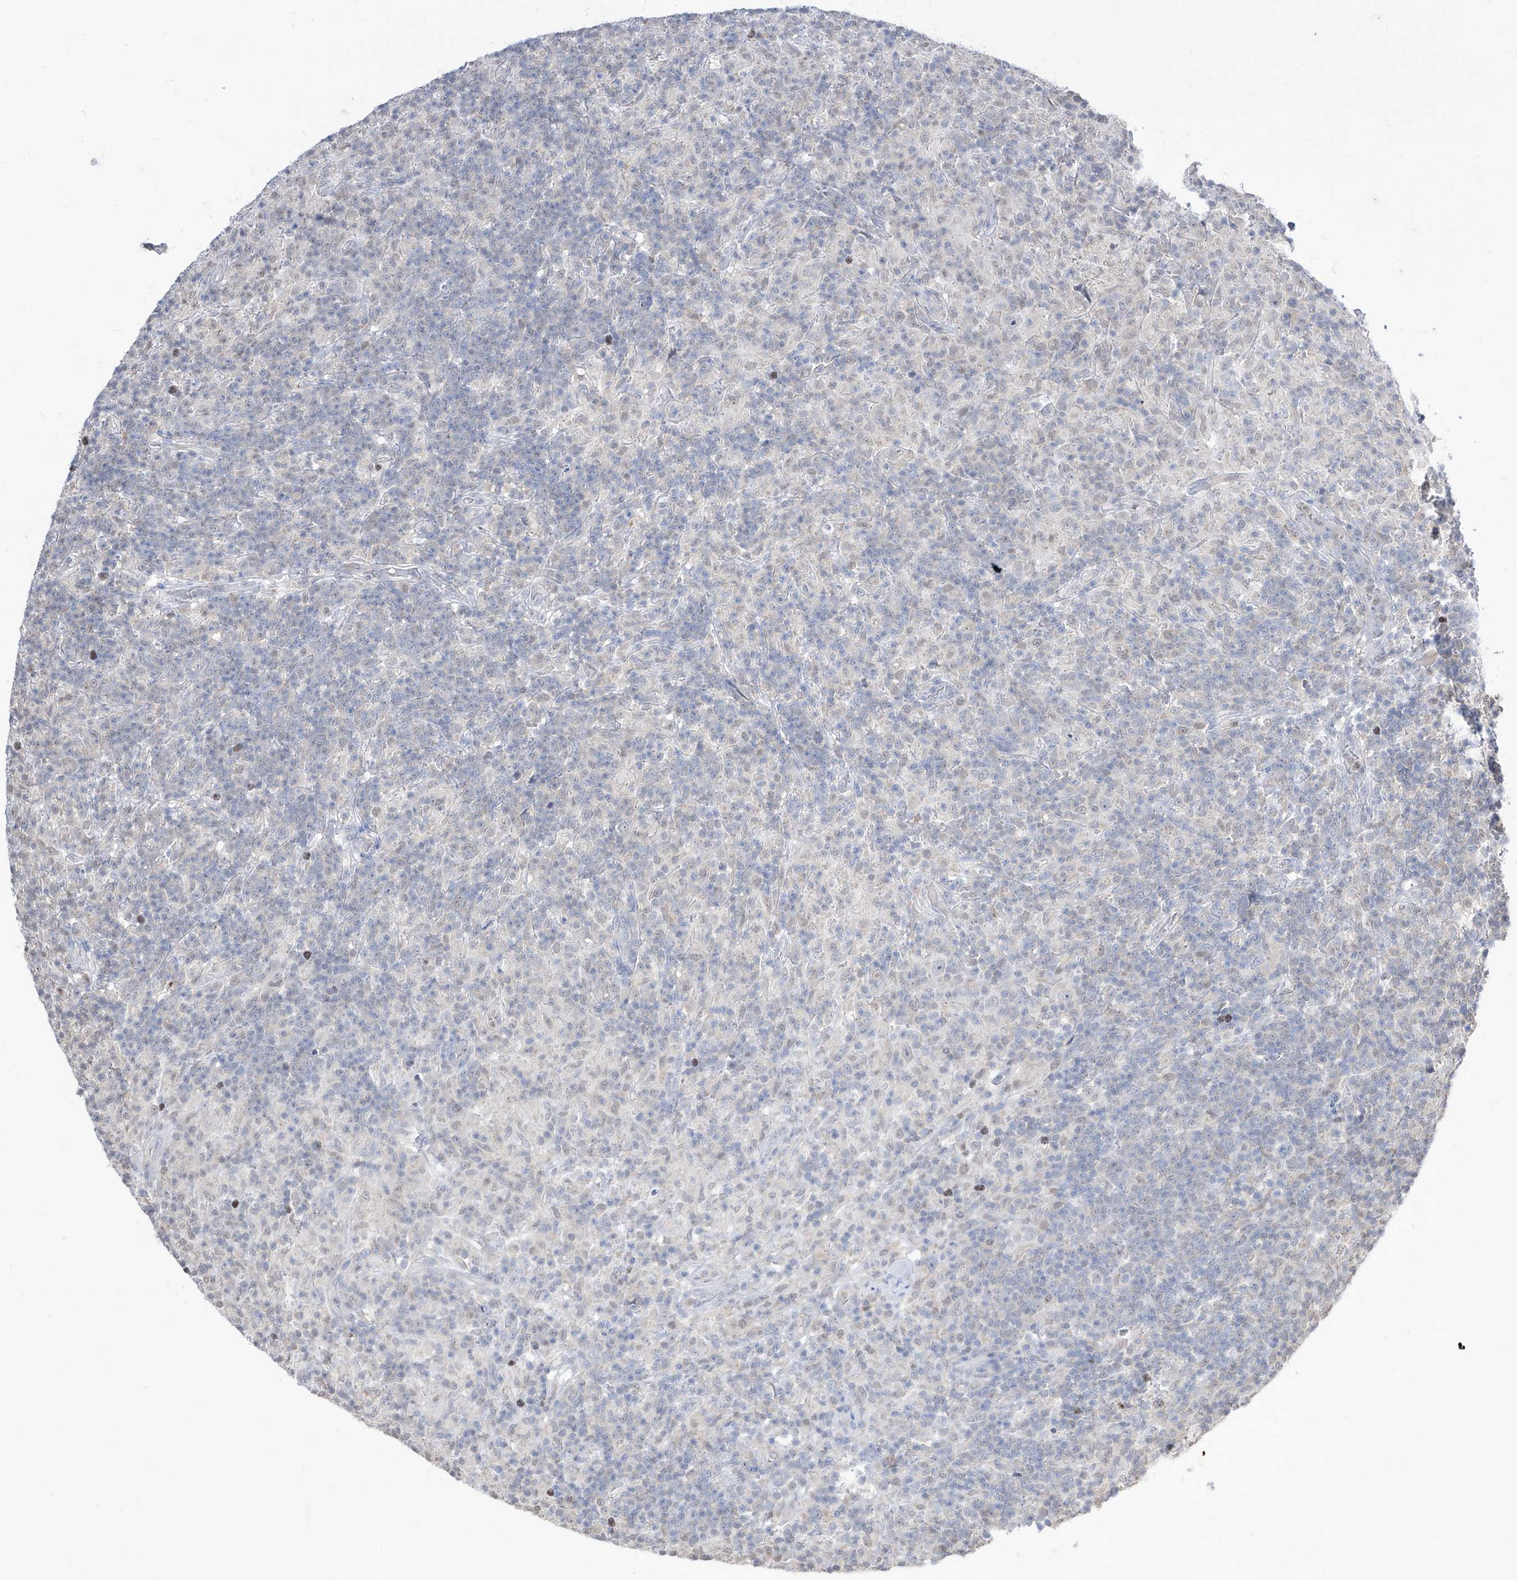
{"staining": {"intensity": "negative", "quantity": "none", "location": "none"}, "tissue": "lymphoma", "cell_type": "Tumor cells", "image_type": "cancer", "snomed": [{"axis": "morphology", "description": "Hodgkin's disease, NOS"}, {"axis": "topography", "description": "Lymph node"}], "caption": "This photomicrograph is of lymphoma stained with immunohistochemistry (IHC) to label a protein in brown with the nuclei are counter-stained blue. There is no expression in tumor cells.", "gene": "BROX", "patient": {"sex": "male", "age": 70}}